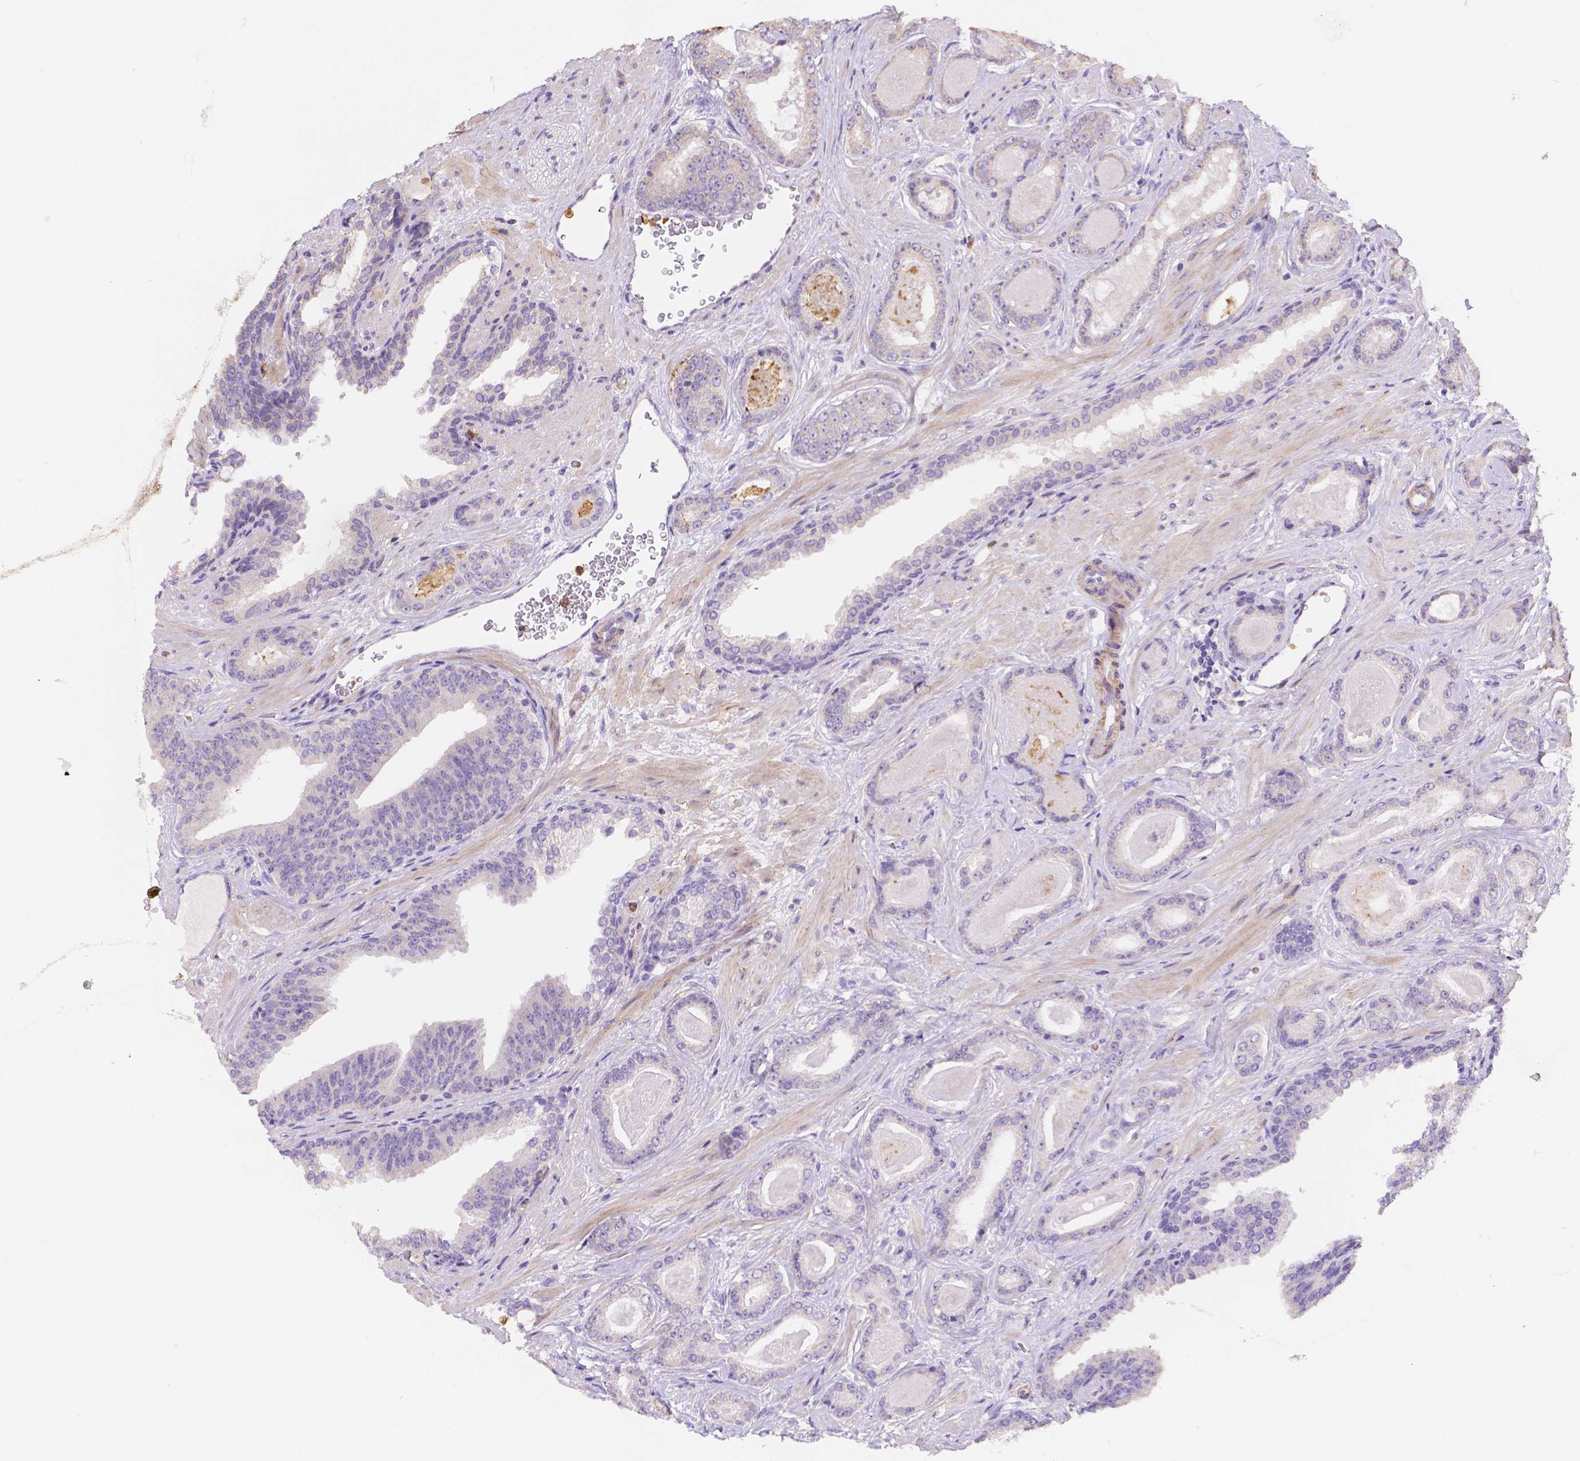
{"staining": {"intensity": "negative", "quantity": "none", "location": "none"}, "tissue": "prostate cancer", "cell_type": "Tumor cells", "image_type": "cancer", "snomed": [{"axis": "morphology", "description": "Adenocarcinoma, Low grade"}, {"axis": "topography", "description": "Prostate"}], "caption": "Immunohistochemistry image of prostate cancer (adenocarcinoma (low-grade)) stained for a protein (brown), which demonstrates no expression in tumor cells. (Brightfield microscopy of DAB immunohistochemistry at high magnification).", "gene": "NXPE2", "patient": {"sex": "male", "age": 61}}